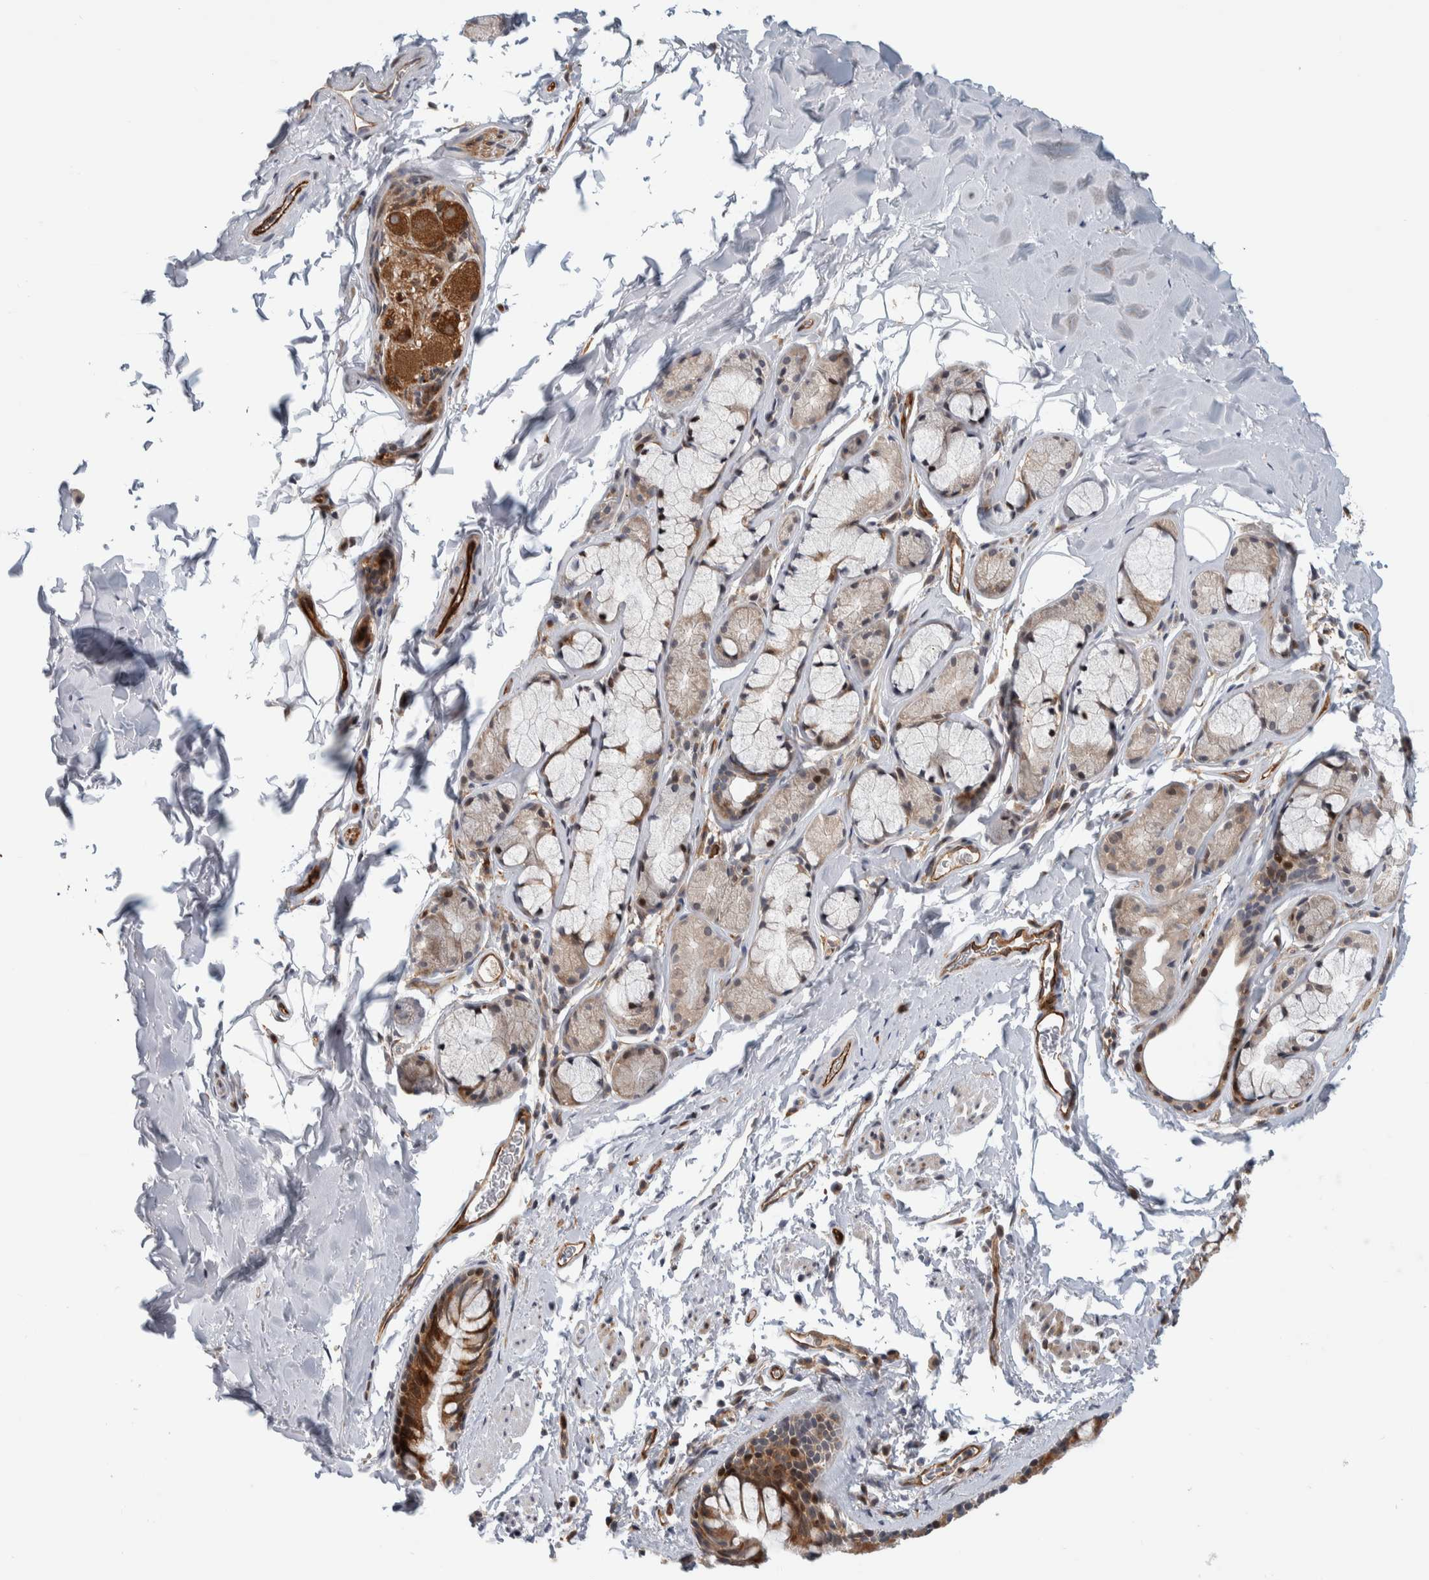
{"staining": {"intensity": "moderate", "quantity": ">75%", "location": "cytoplasmic/membranous,nuclear"}, "tissue": "bronchus", "cell_type": "Respiratory epithelial cells", "image_type": "normal", "snomed": [{"axis": "morphology", "description": "Normal tissue, NOS"}, {"axis": "topography", "description": "Cartilage tissue"}, {"axis": "topography", "description": "Bronchus"}, {"axis": "topography", "description": "Lung"}], "caption": "A photomicrograph showing moderate cytoplasmic/membranous,nuclear positivity in about >75% of respiratory epithelial cells in benign bronchus, as visualized by brown immunohistochemical staining.", "gene": "MSL1", "patient": {"sex": "male", "age": 64}}